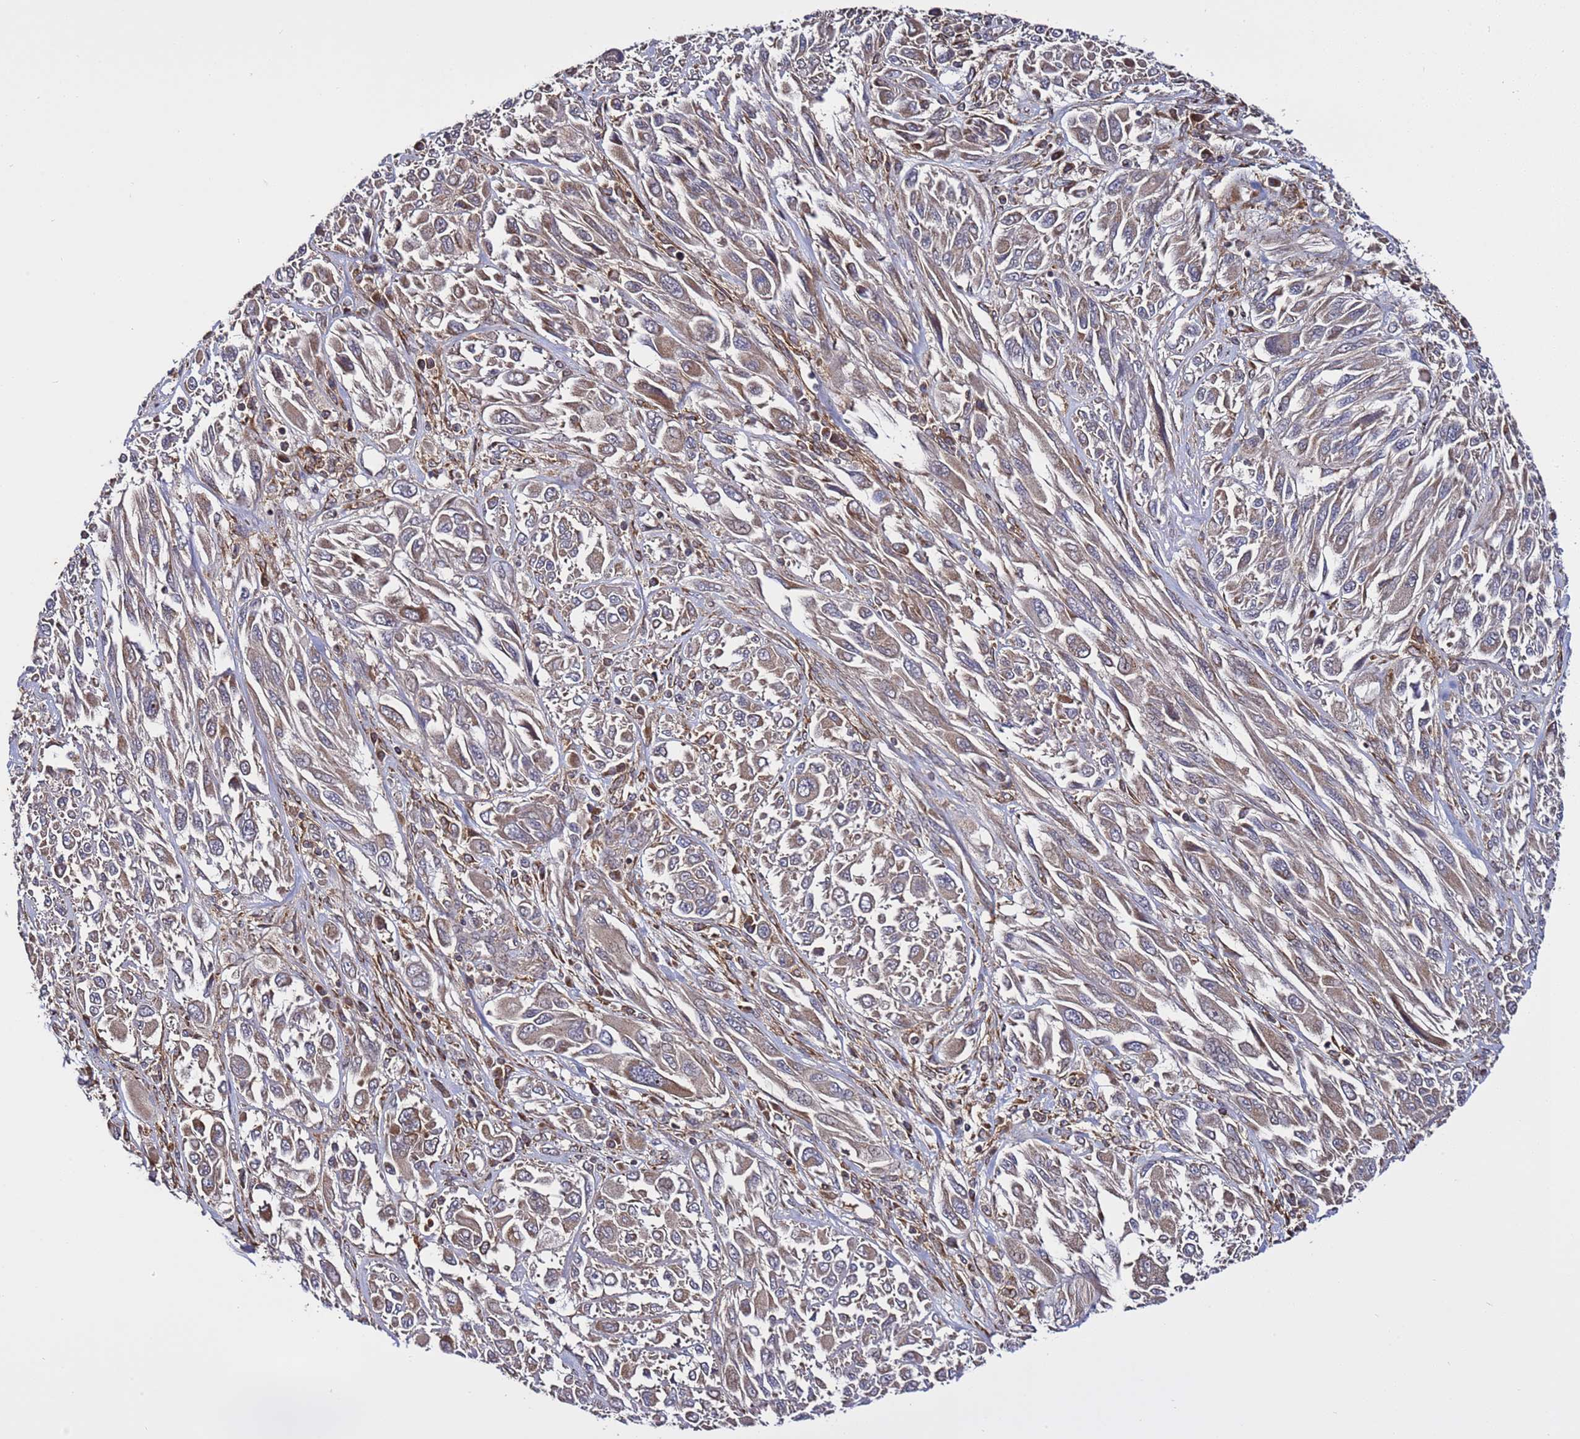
{"staining": {"intensity": "moderate", "quantity": ">75%", "location": "cytoplasmic/membranous"}, "tissue": "melanoma", "cell_type": "Tumor cells", "image_type": "cancer", "snomed": [{"axis": "morphology", "description": "Malignant melanoma, NOS"}, {"axis": "topography", "description": "Skin"}], "caption": "About >75% of tumor cells in melanoma exhibit moderate cytoplasmic/membranous protein expression as visualized by brown immunohistochemical staining.", "gene": "TMEM176B", "patient": {"sex": "female", "age": 91}}